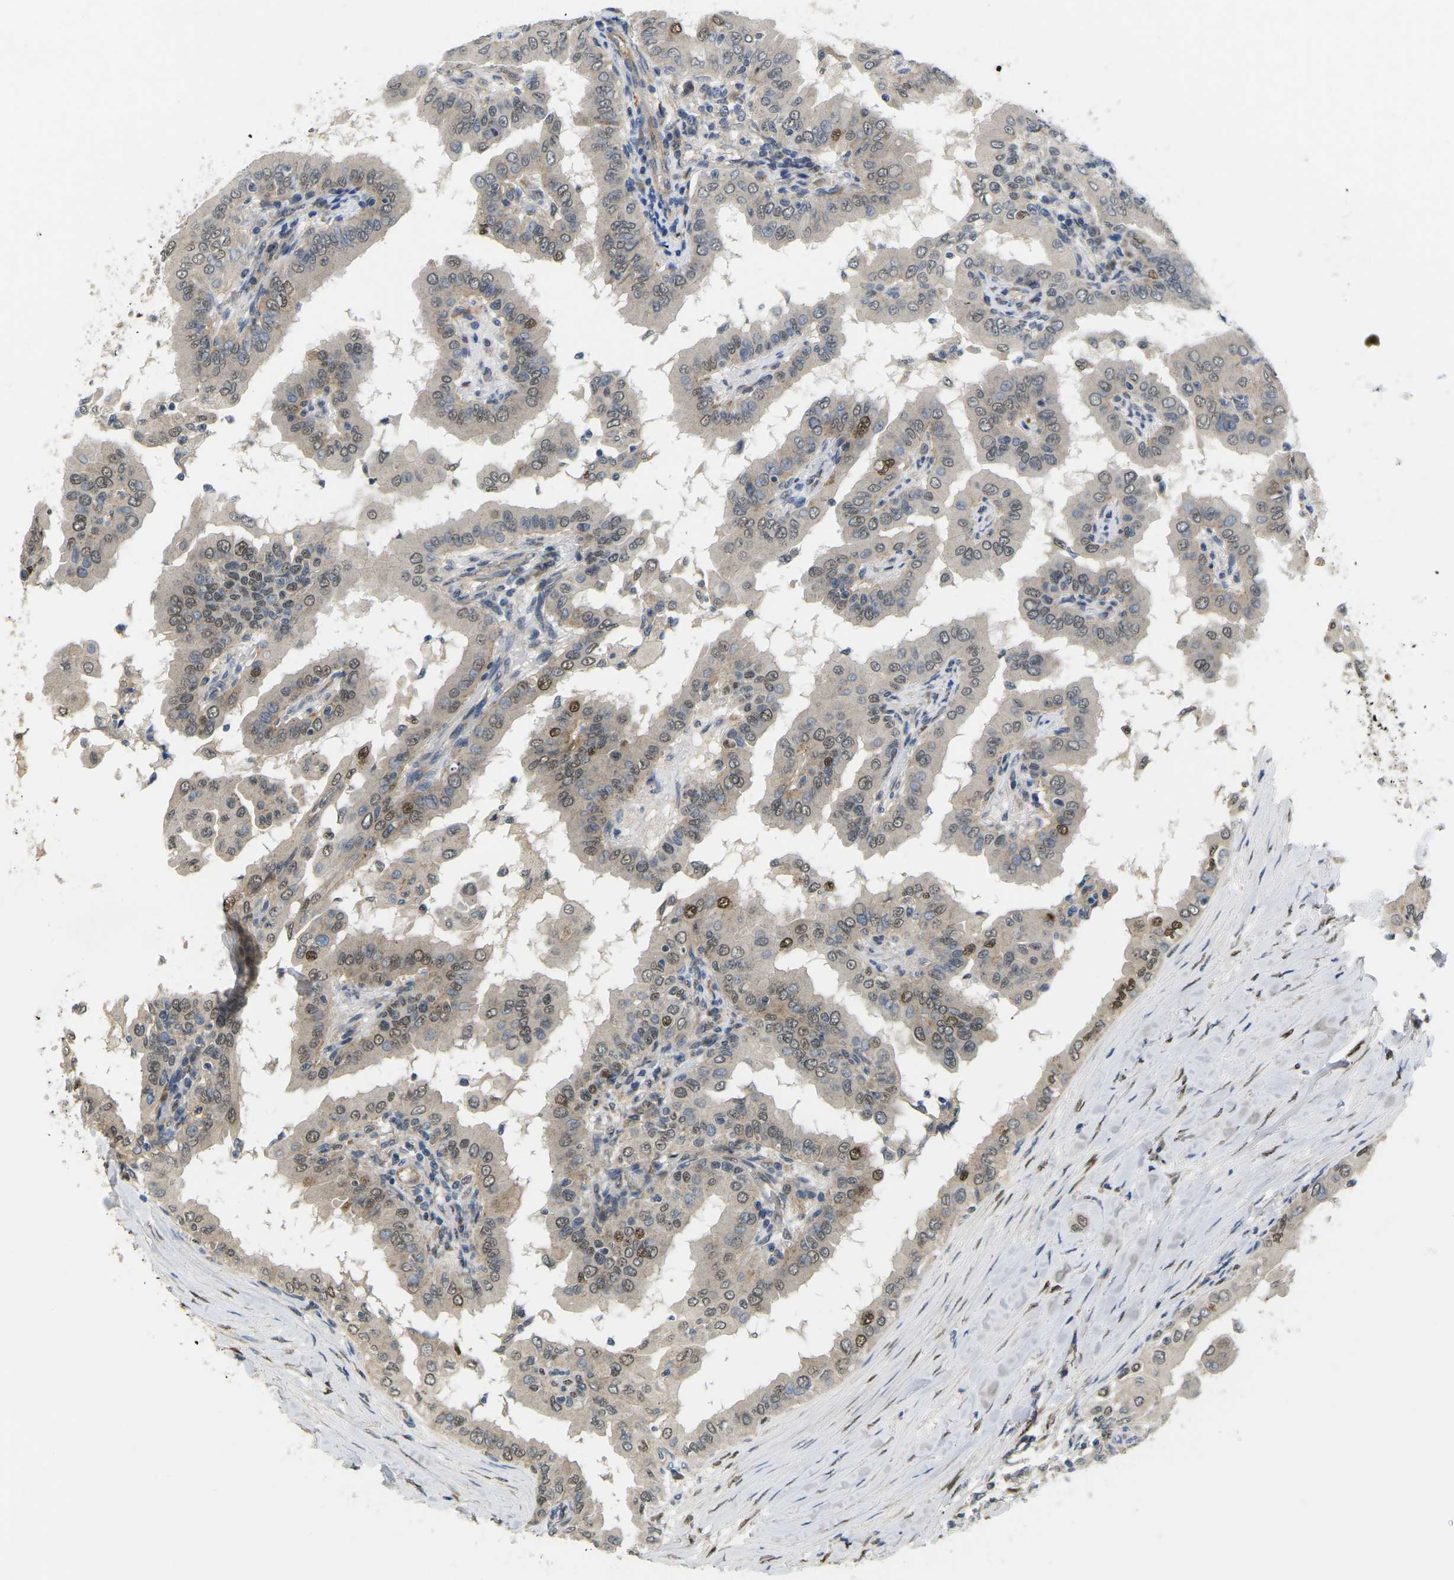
{"staining": {"intensity": "weak", "quantity": ">75%", "location": "cytoplasmic/membranous,nuclear"}, "tissue": "thyroid cancer", "cell_type": "Tumor cells", "image_type": "cancer", "snomed": [{"axis": "morphology", "description": "Papillary adenocarcinoma, NOS"}, {"axis": "topography", "description": "Thyroid gland"}], "caption": "Weak cytoplasmic/membranous and nuclear expression is seen in about >75% of tumor cells in thyroid papillary adenocarcinoma. Using DAB (3,3'-diaminobenzidine) (brown) and hematoxylin (blue) stains, captured at high magnification using brightfield microscopy.", "gene": "ERBB4", "patient": {"sex": "male", "age": 33}}